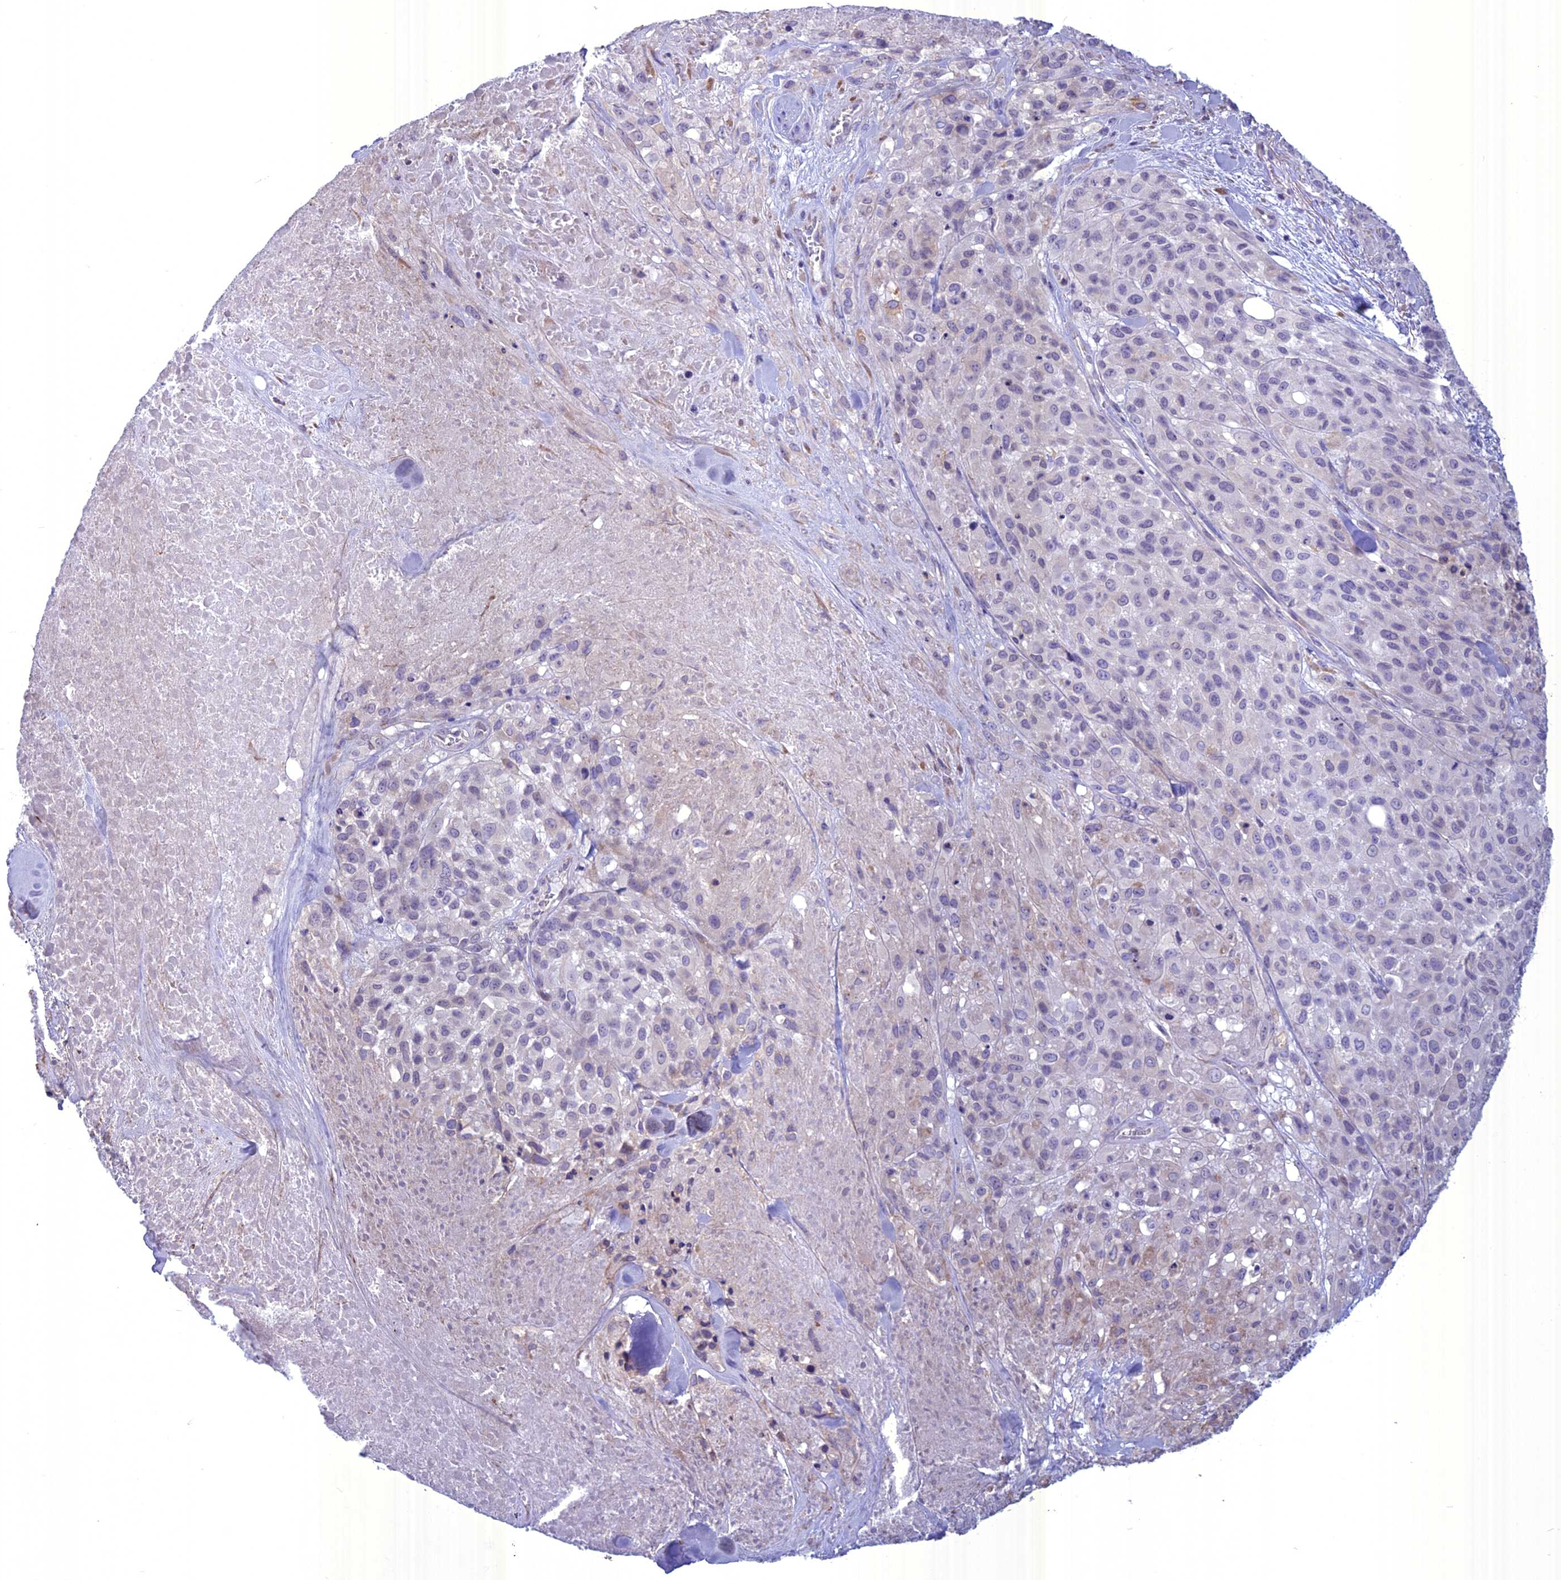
{"staining": {"intensity": "negative", "quantity": "none", "location": "none"}, "tissue": "melanoma", "cell_type": "Tumor cells", "image_type": "cancer", "snomed": [{"axis": "morphology", "description": "Malignant melanoma, Metastatic site"}, {"axis": "topography", "description": "Skin"}], "caption": "IHC image of human malignant melanoma (metastatic site) stained for a protein (brown), which displays no positivity in tumor cells.", "gene": "SPHKAP", "patient": {"sex": "female", "age": 81}}